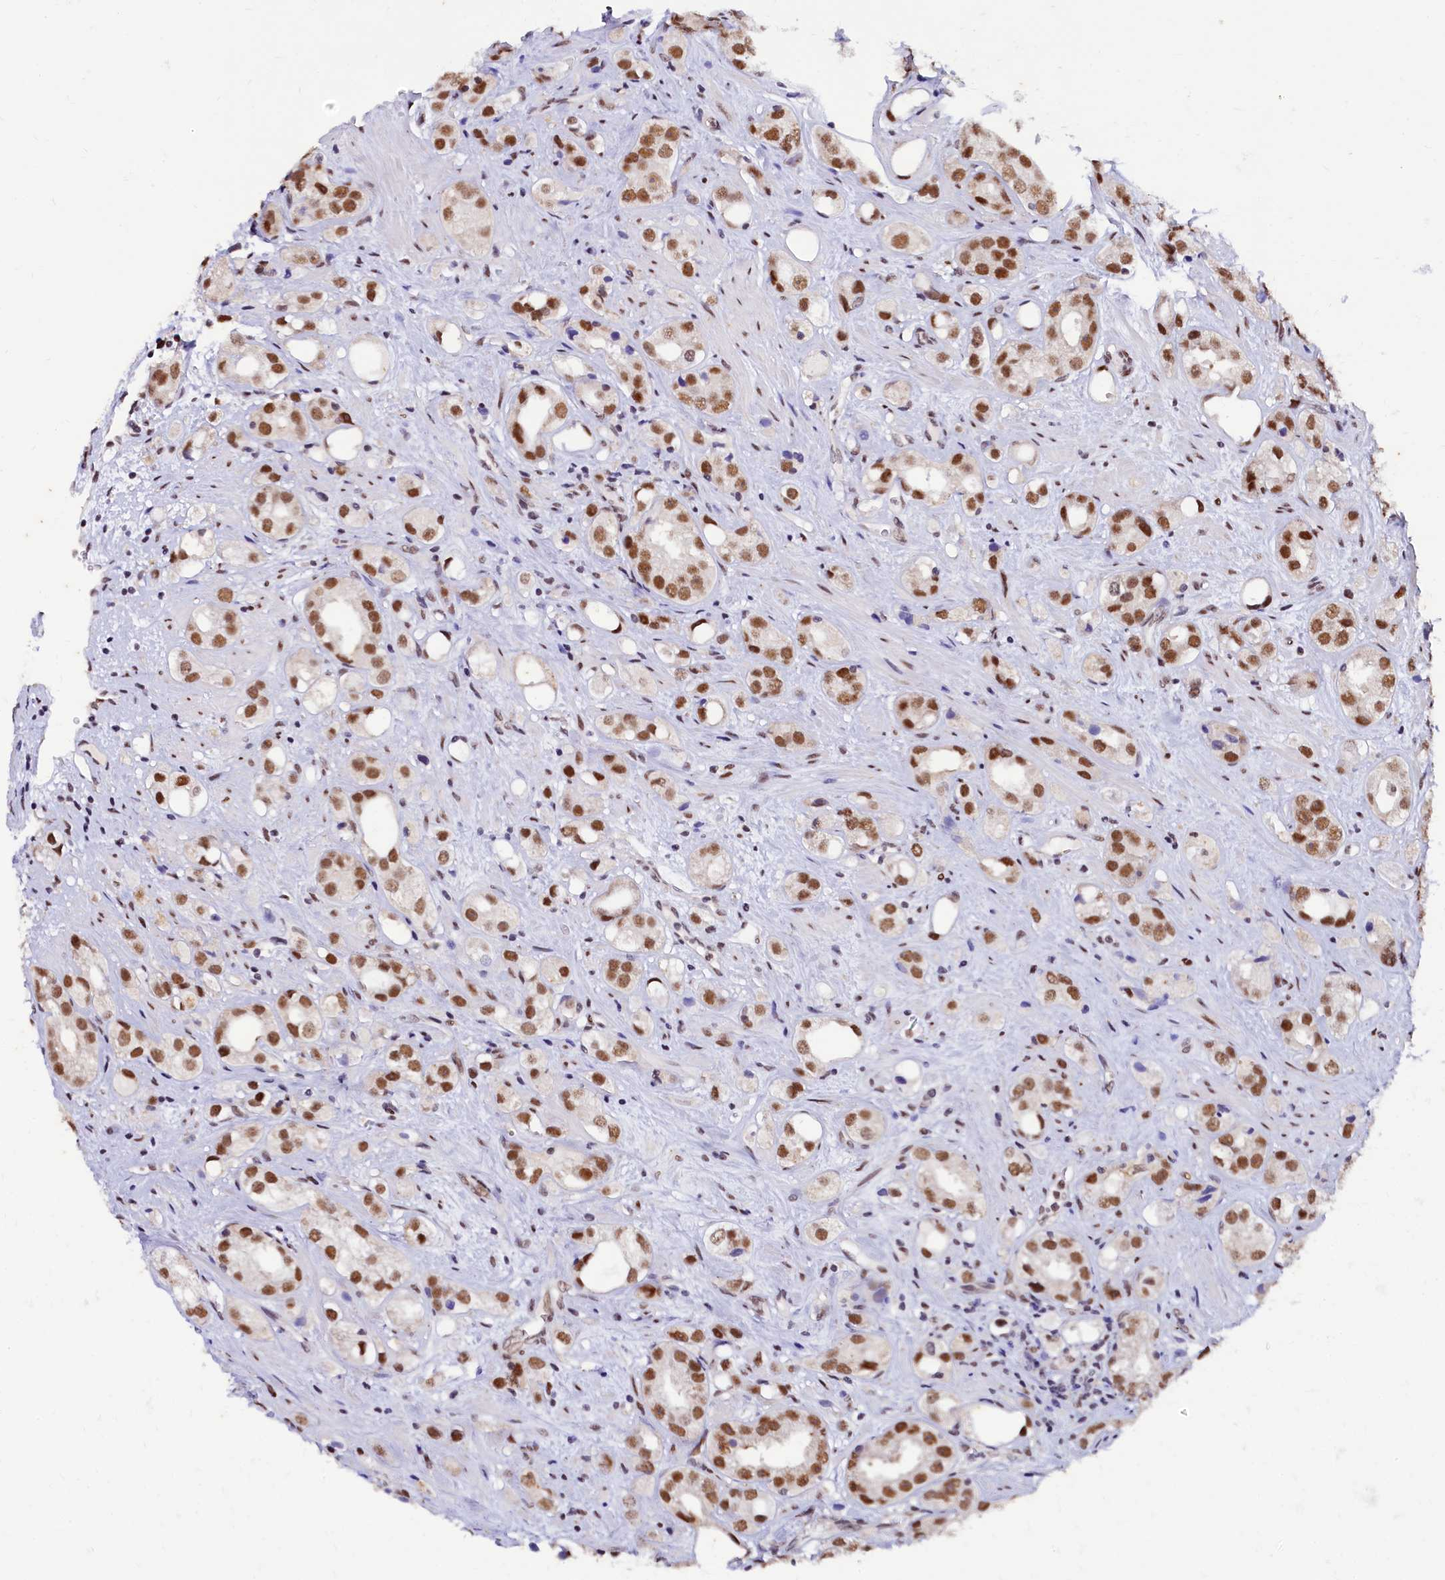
{"staining": {"intensity": "moderate", "quantity": ">75%", "location": "nuclear"}, "tissue": "prostate cancer", "cell_type": "Tumor cells", "image_type": "cancer", "snomed": [{"axis": "morphology", "description": "Adenocarcinoma, NOS"}, {"axis": "topography", "description": "Prostate"}], "caption": "Protein expression analysis of human prostate cancer reveals moderate nuclear staining in approximately >75% of tumor cells. (DAB (3,3'-diaminobenzidine) IHC with brightfield microscopy, high magnification).", "gene": "CPSF7", "patient": {"sex": "male", "age": 79}}